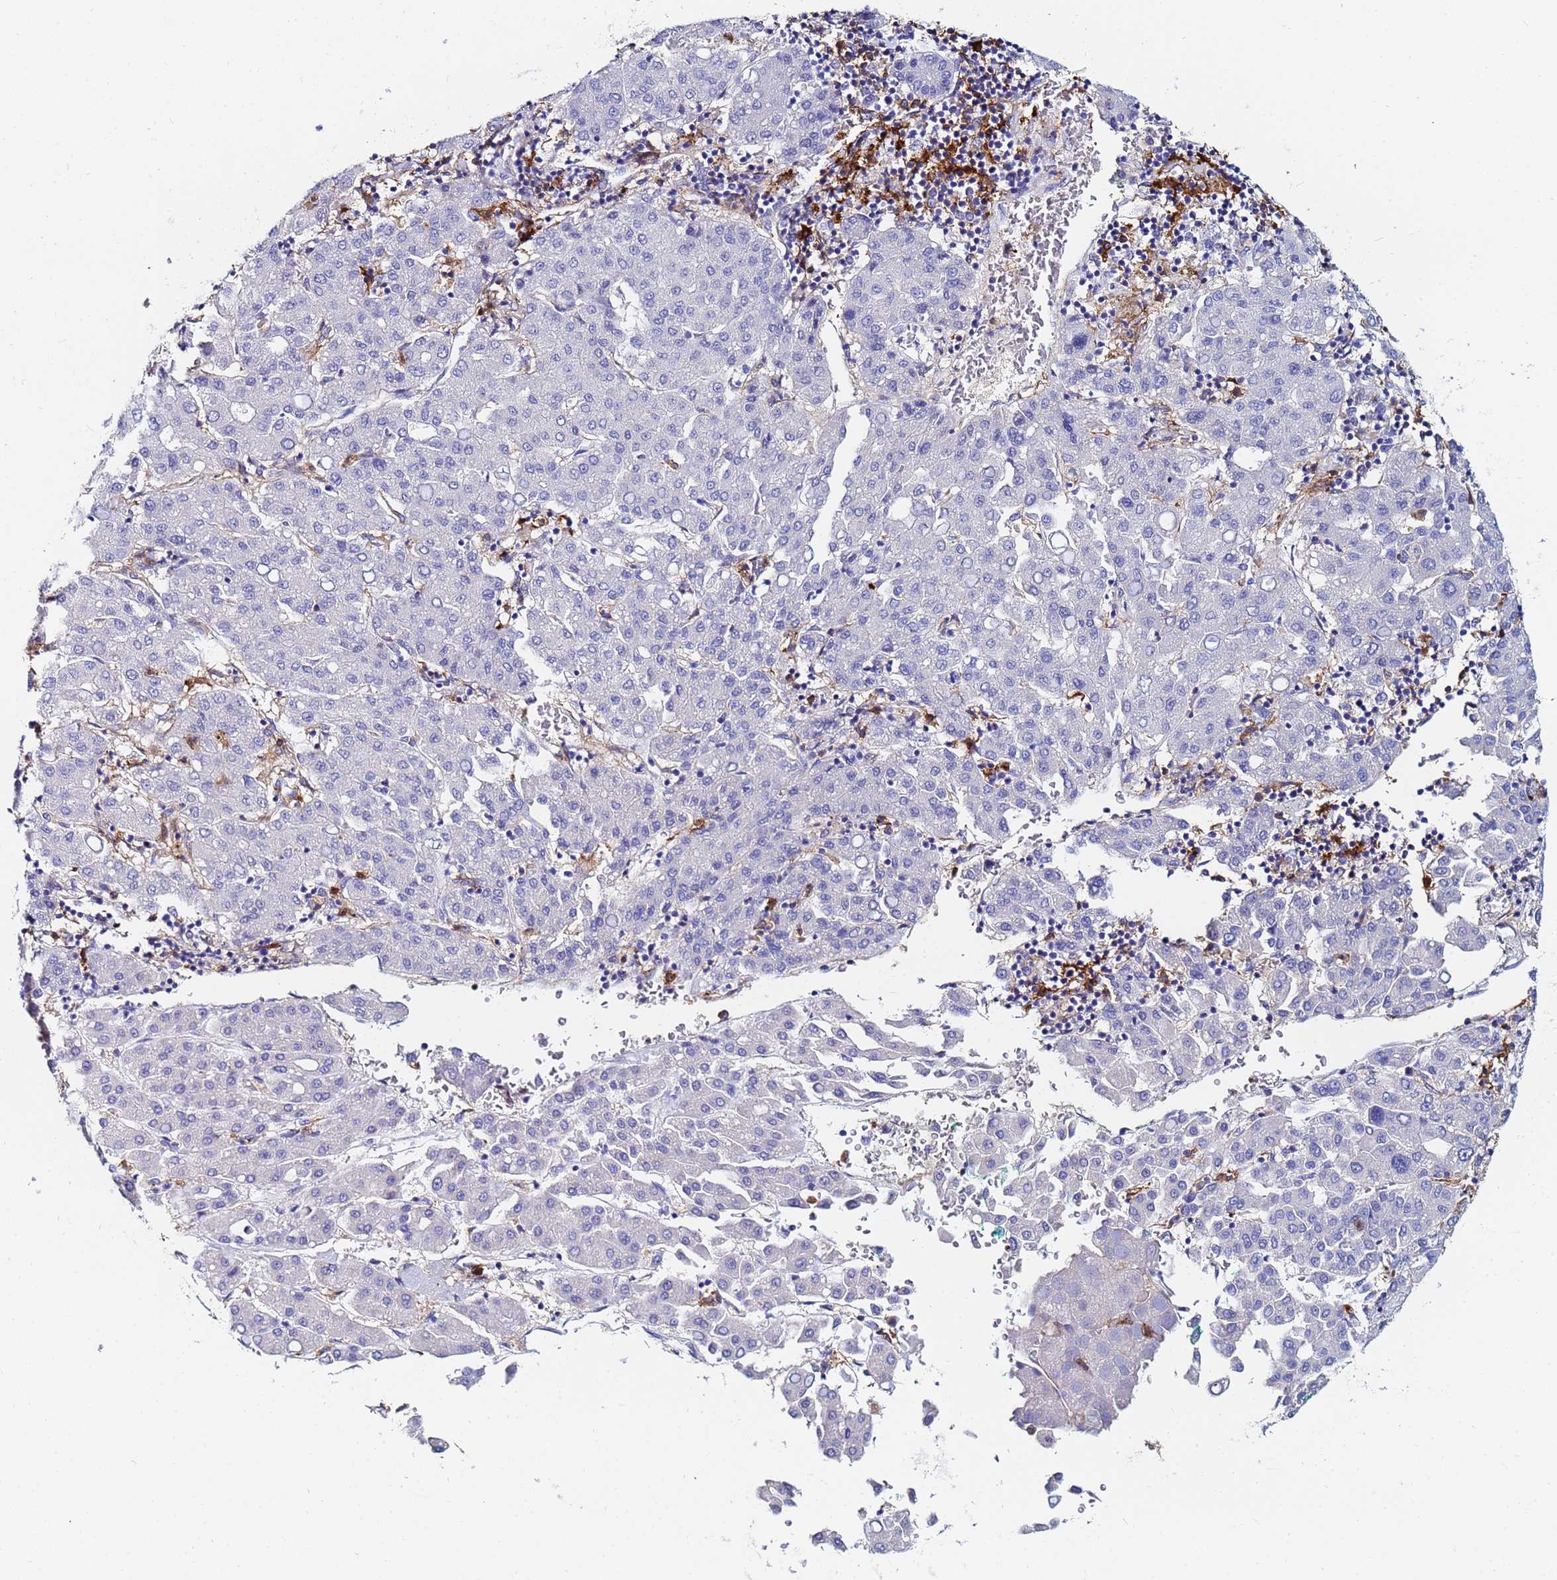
{"staining": {"intensity": "negative", "quantity": "none", "location": "none"}, "tissue": "liver cancer", "cell_type": "Tumor cells", "image_type": "cancer", "snomed": [{"axis": "morphology", "description": "Carcinoma, Hepatocellular, NOS"}, {"axis": "topography", "description": "Liver"}], "caption": "The photomicrograph shows no significant expression in tumor cells of liver cancer (hepatocellular carcinoma).", "gene": "BASP1", "patient": {"sex": "male", "age": 65}}